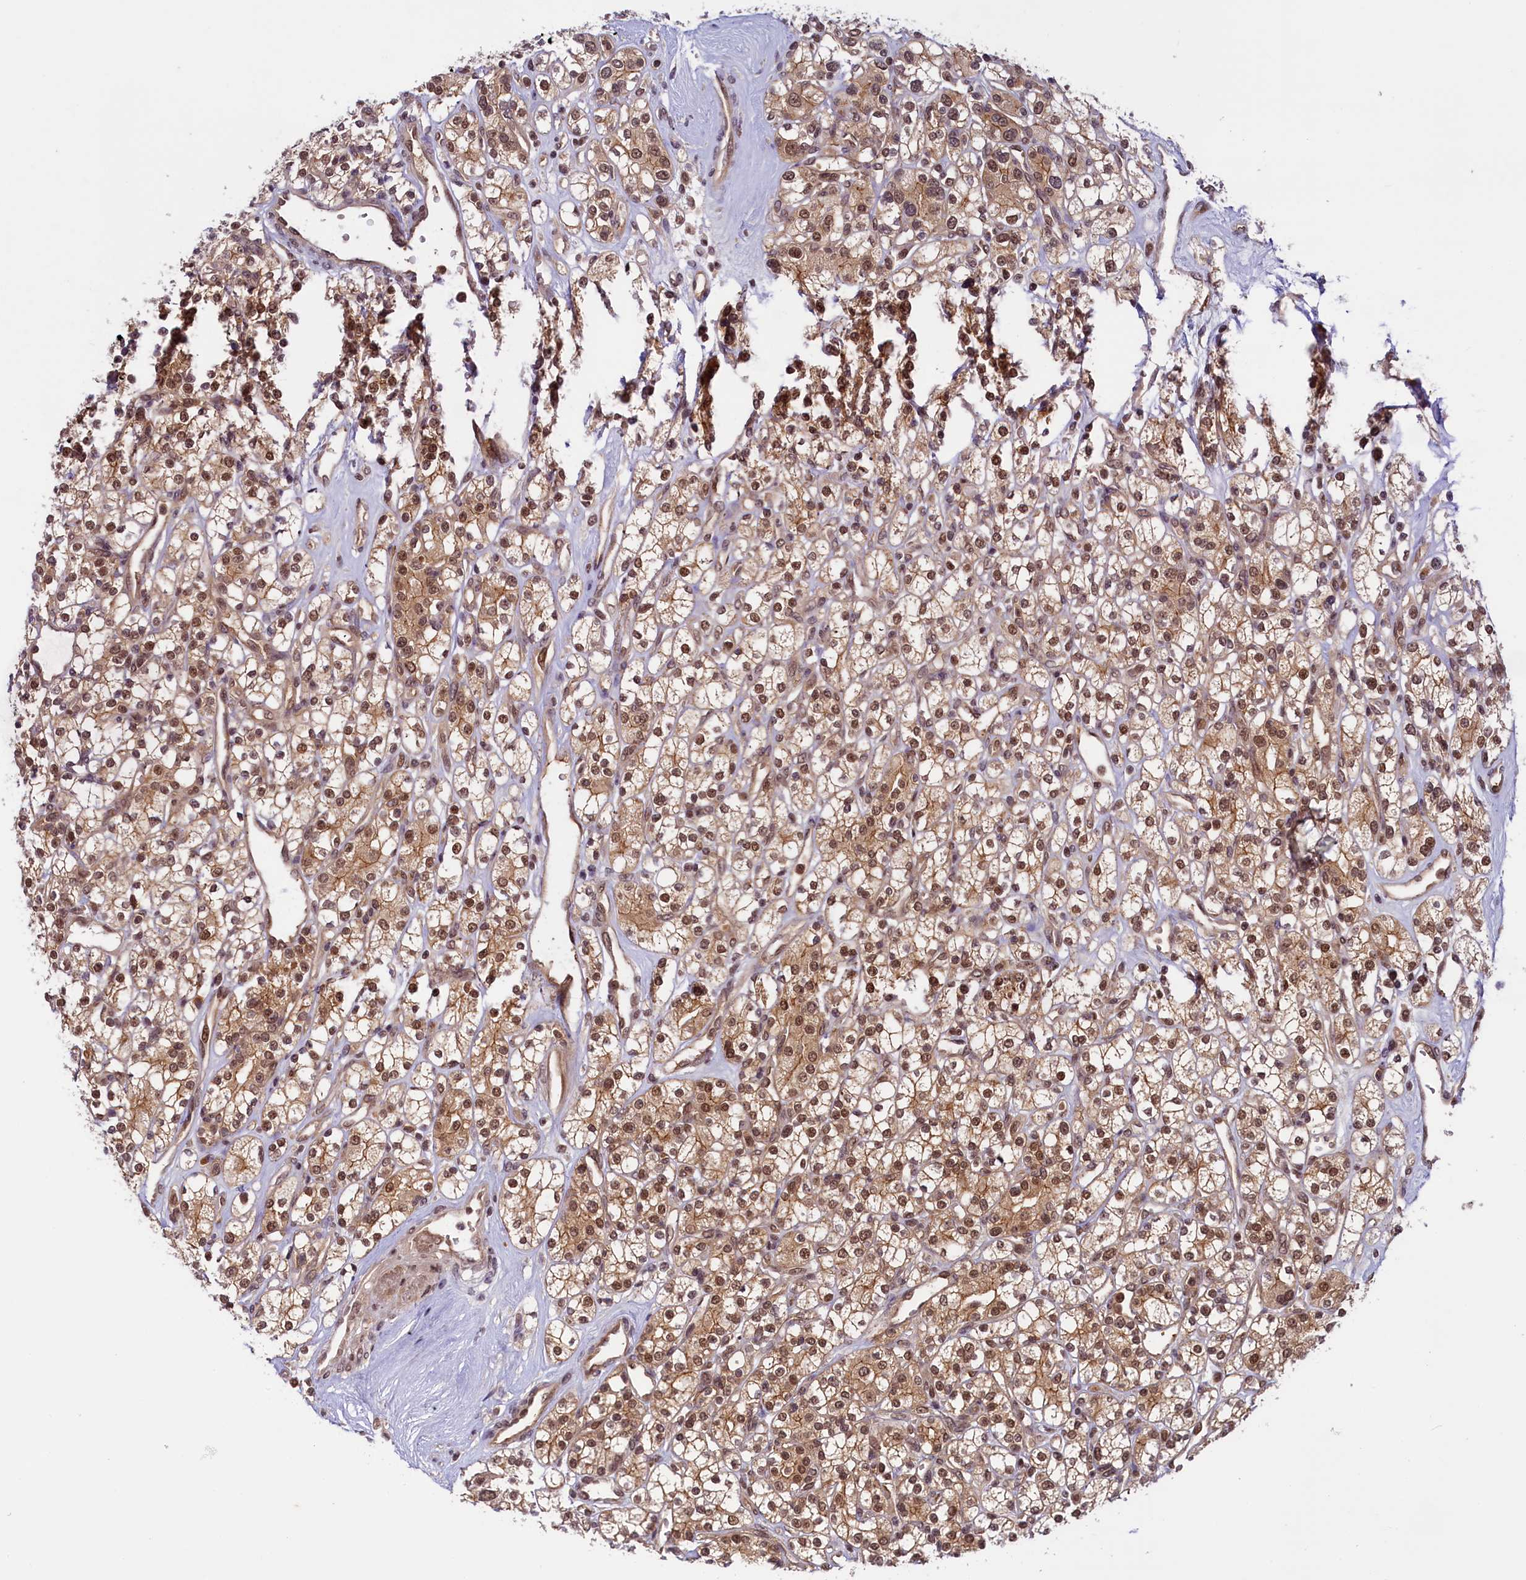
{"staining": {"intensity": "moderate", "quantity": ">75%", "location": "cytoplasmic/membranous,nuclear"}, "tissue": "renal cancer", "cell_type": "Tumor cells", "image_type": "cancer", "snomed": [{"axis": "morphology", "description": "Adenocarcinoma, NOS"}, {"axis": "topography", "description": "Kidney"}], "caption": "This is an image of immunohistochemistry (IHC) staining of renal adenocarcinoma, which shows moderate expression in the cytoplasmic/membranous and nuclear of tumor cells.", "gene": "SLC7A6OS", "patient": {"sex": "male", "age": 77}}